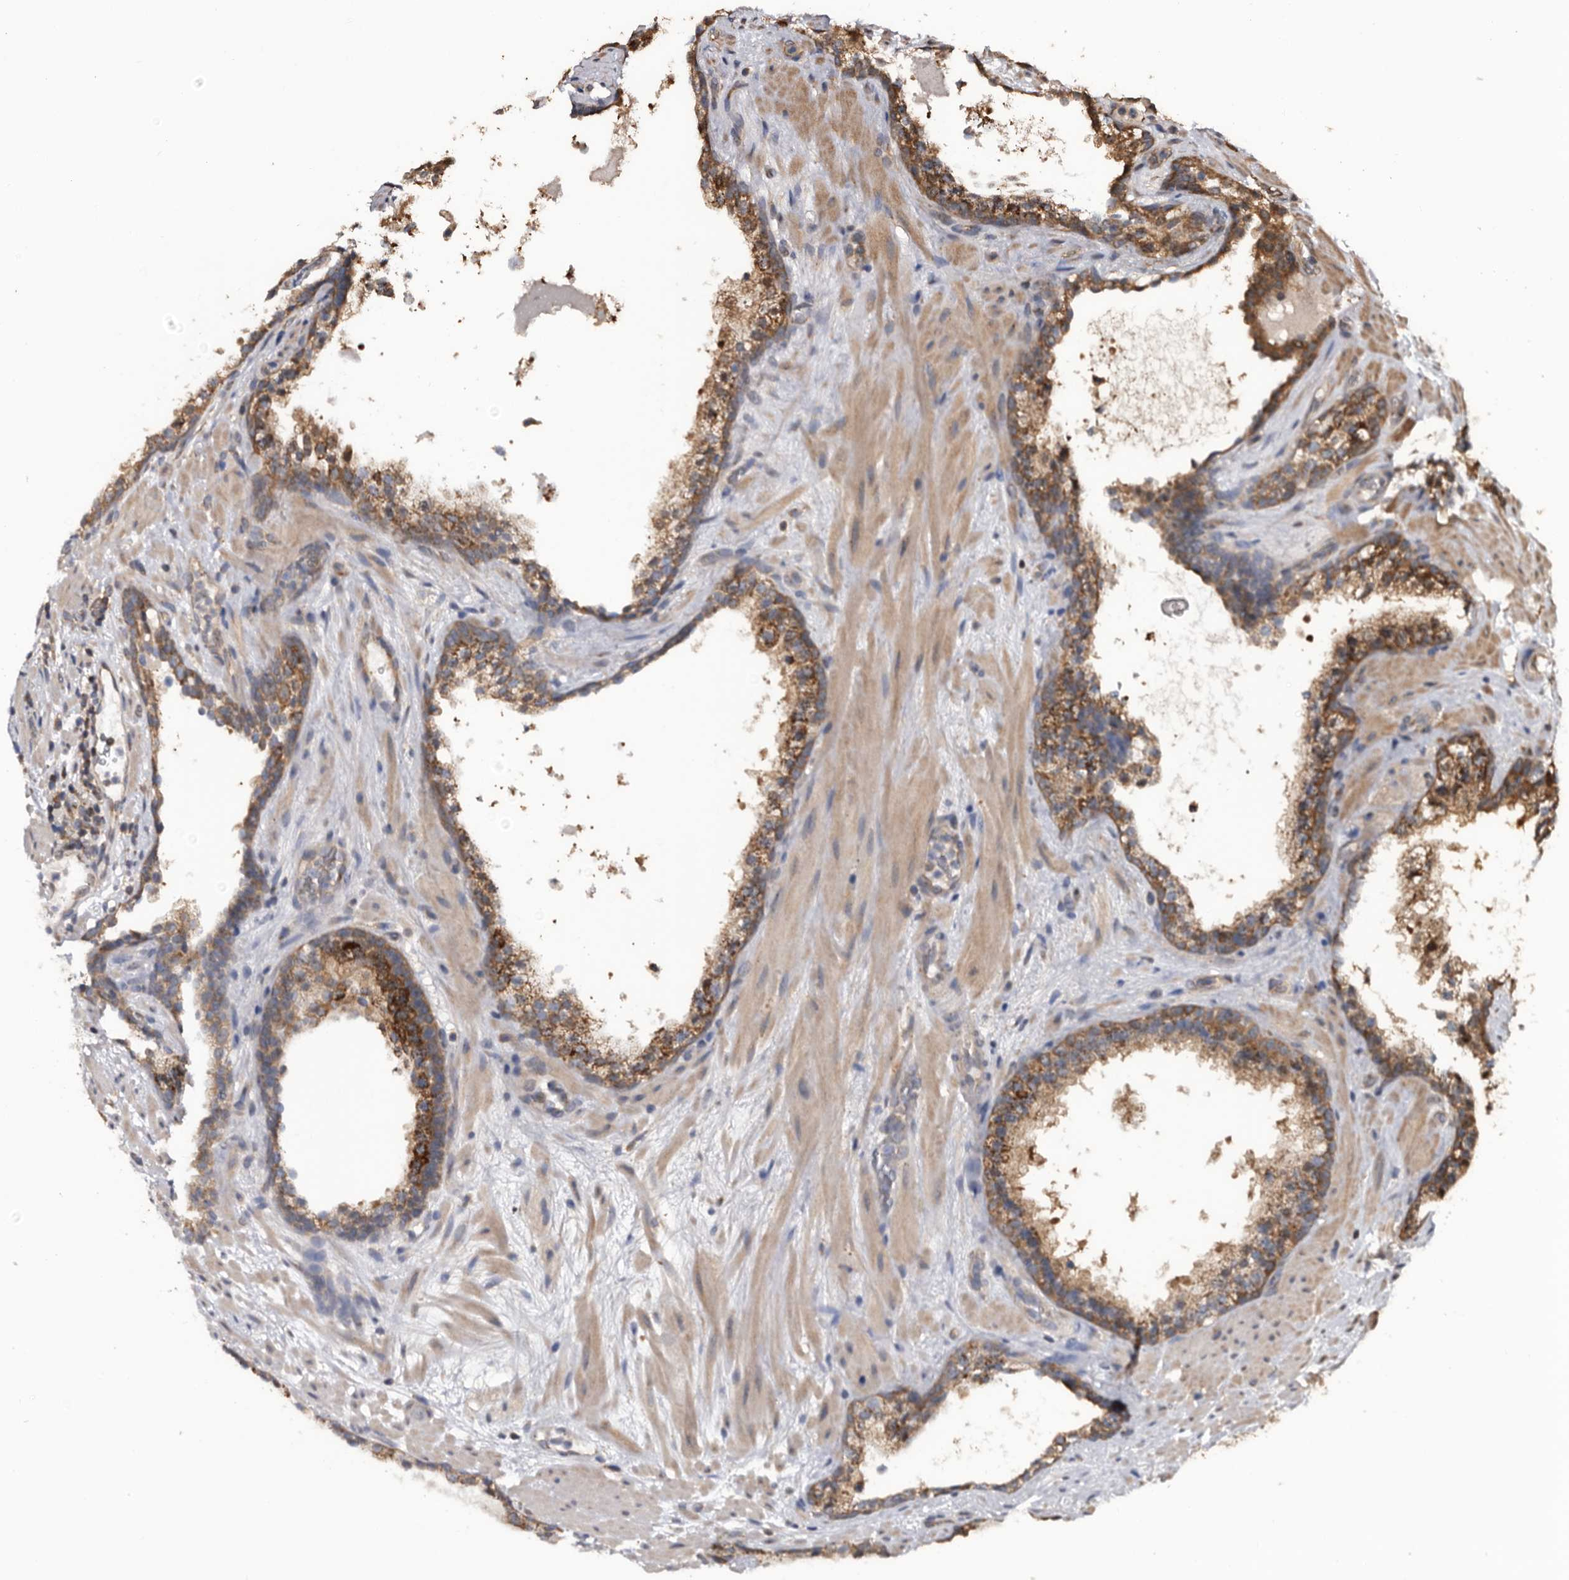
{"staining": {"intensity": "strong", "quantity": ">75%", "location": "cytoplasmic/membranous"}, "tissue": "prostate cancer", "cell_type": "Tumor cells", "image_type": "cancer", "snomed": [{"axis": "morphology", "description": "Adenocarcinoma, High grade"}, {"axis": "topography", "description": "Prostate"}], "caption": "Prostate high-grade adenocarcinoma stained for a protein (brown) exhibits strong cytoplasmic/membranous positive positivity in approximately >75% of tumor cells.", "gene": "TTI2", "patient": {"sex": "male", "age": 56}}